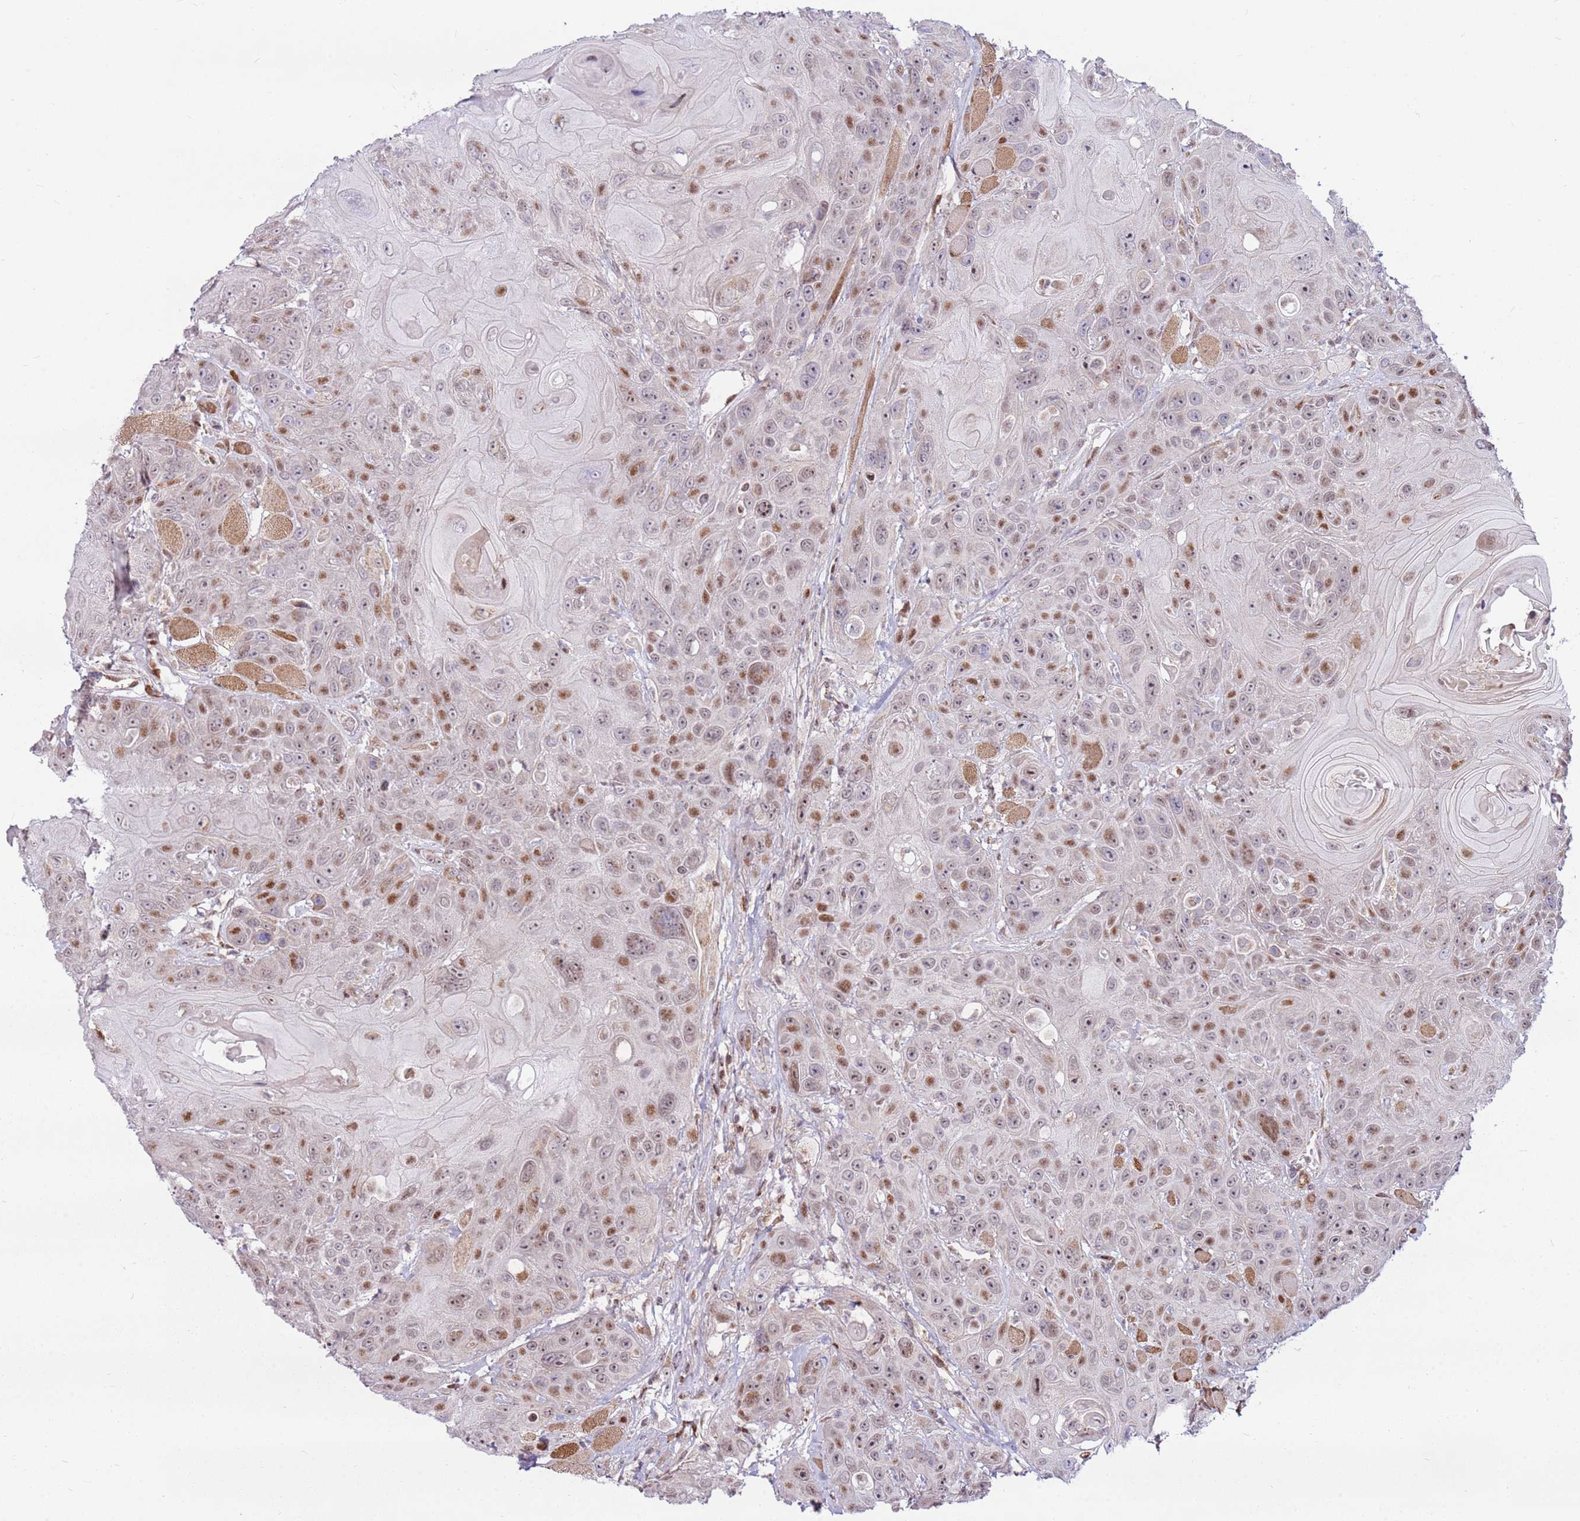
{"staining": {"intensity": "moderate", "quantity": "25%-75%", "location": "nuclear"}, "tissue": "head and neck cancer", "cell_type": "Tumor cells", "image_type": "cancer", "snomed": [{"axis": "morphology", "description": "Squamous cell carcinoma, NOS"}, {"axis": "topography", "description": "Head-Neck"}], "caption": "Head and neck cancer (squamous cell carcinoma) stained with a protein marker shows moderate staining in tumor cells.", "gene": "PCTP", "patient": {"sex": "female", "age": 59}}